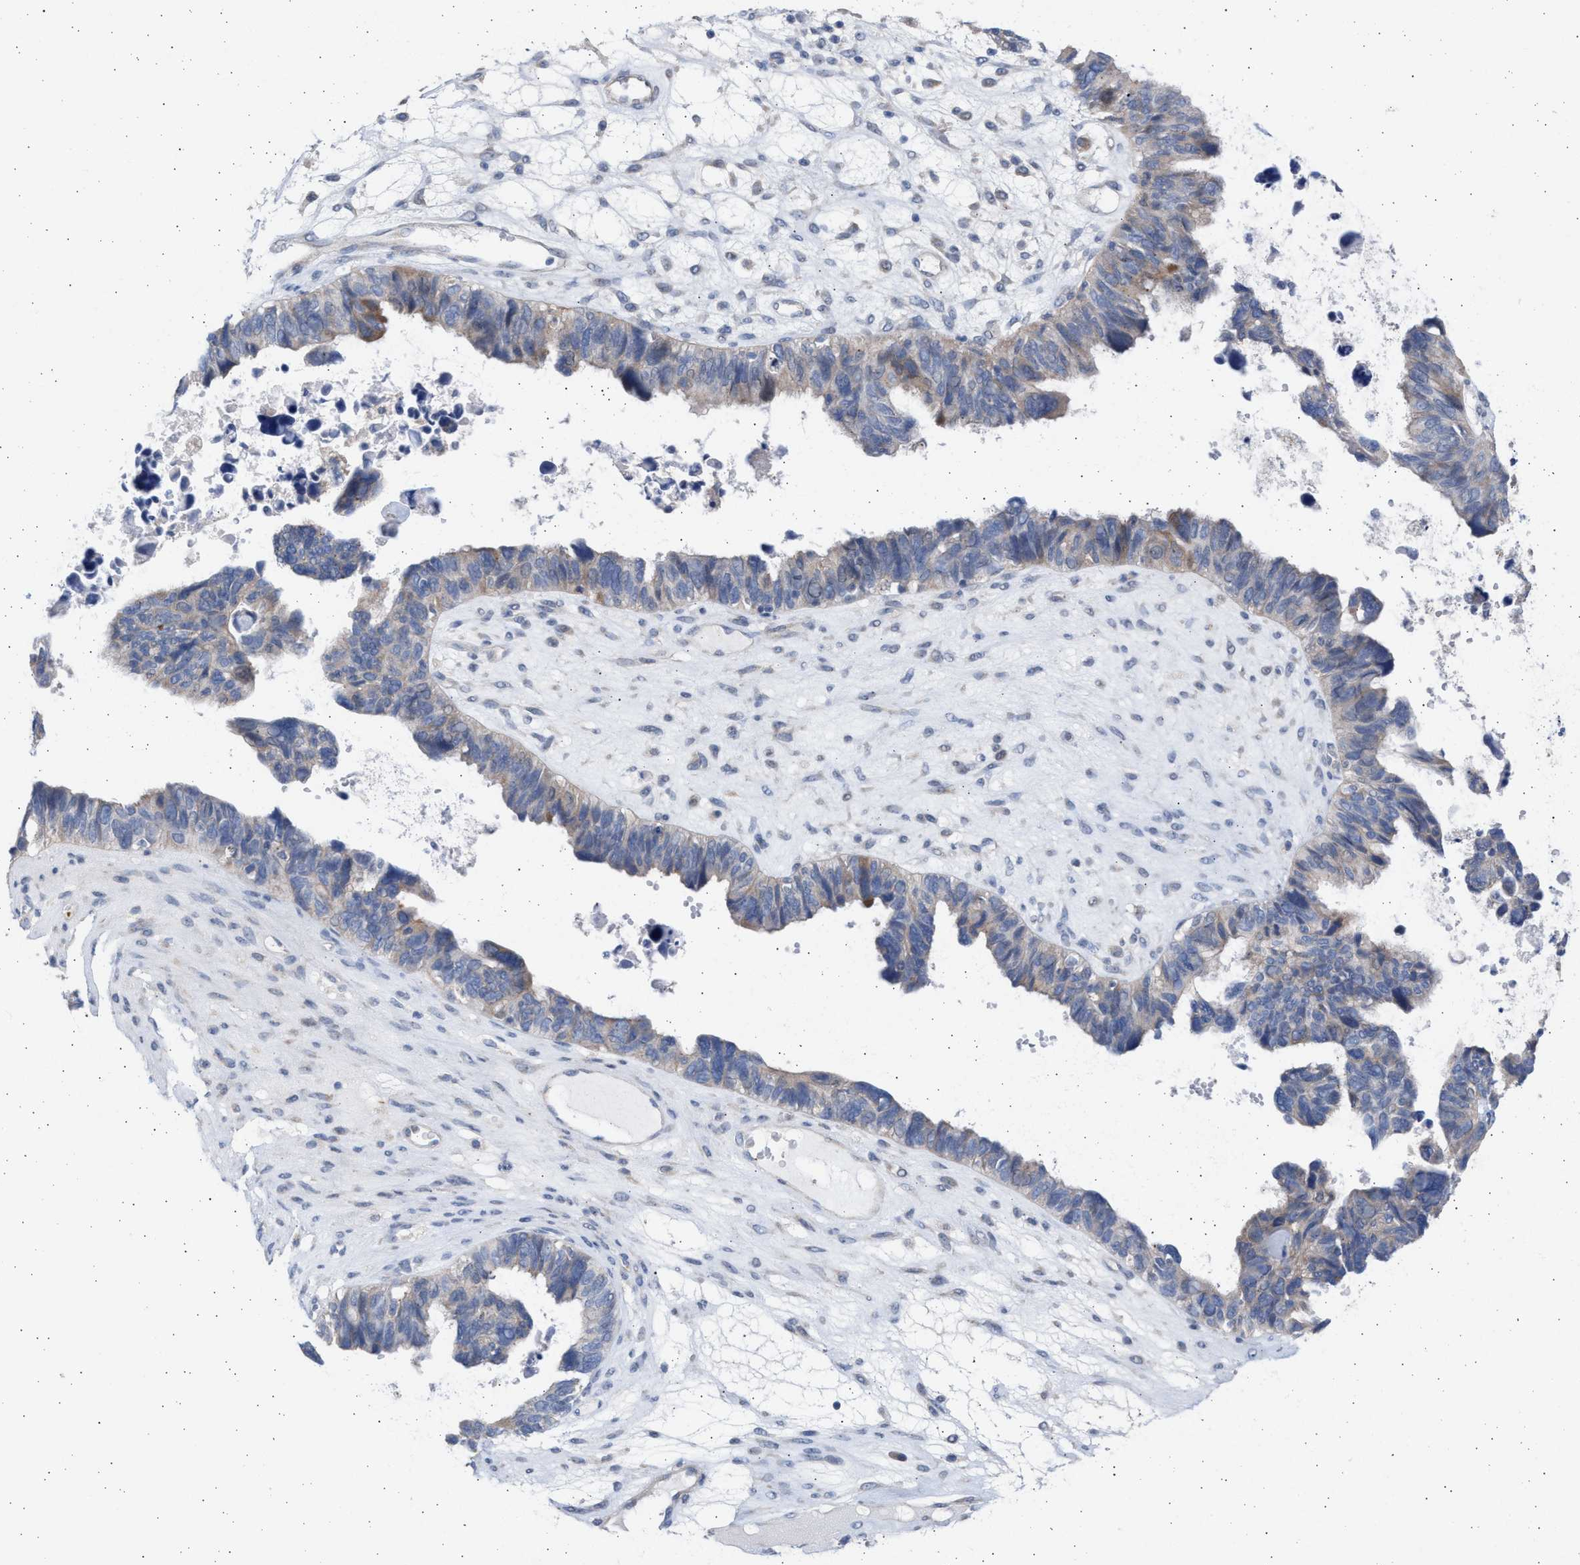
{"staining": {"intensity": "weak", "quantity": "<25%", "location": "cytoplasmic/membranous"}, "tissue": "ovarian cancer", "cell_type": "Tumor cells", "image_type": "cancer", "snomed": [{"axis": "morphology", "description": "Cystadenocarcinoma, serous, NOS"}, {"axis": "topography", "description": "Ovary"}], "caption": "Immunohistochemical staining of human ovarian serous cystadenocarcinoma reveals no significant positivity in tumor cells.", "gene": "NBR1", "patient": {"sex": "female", "age": 79}}